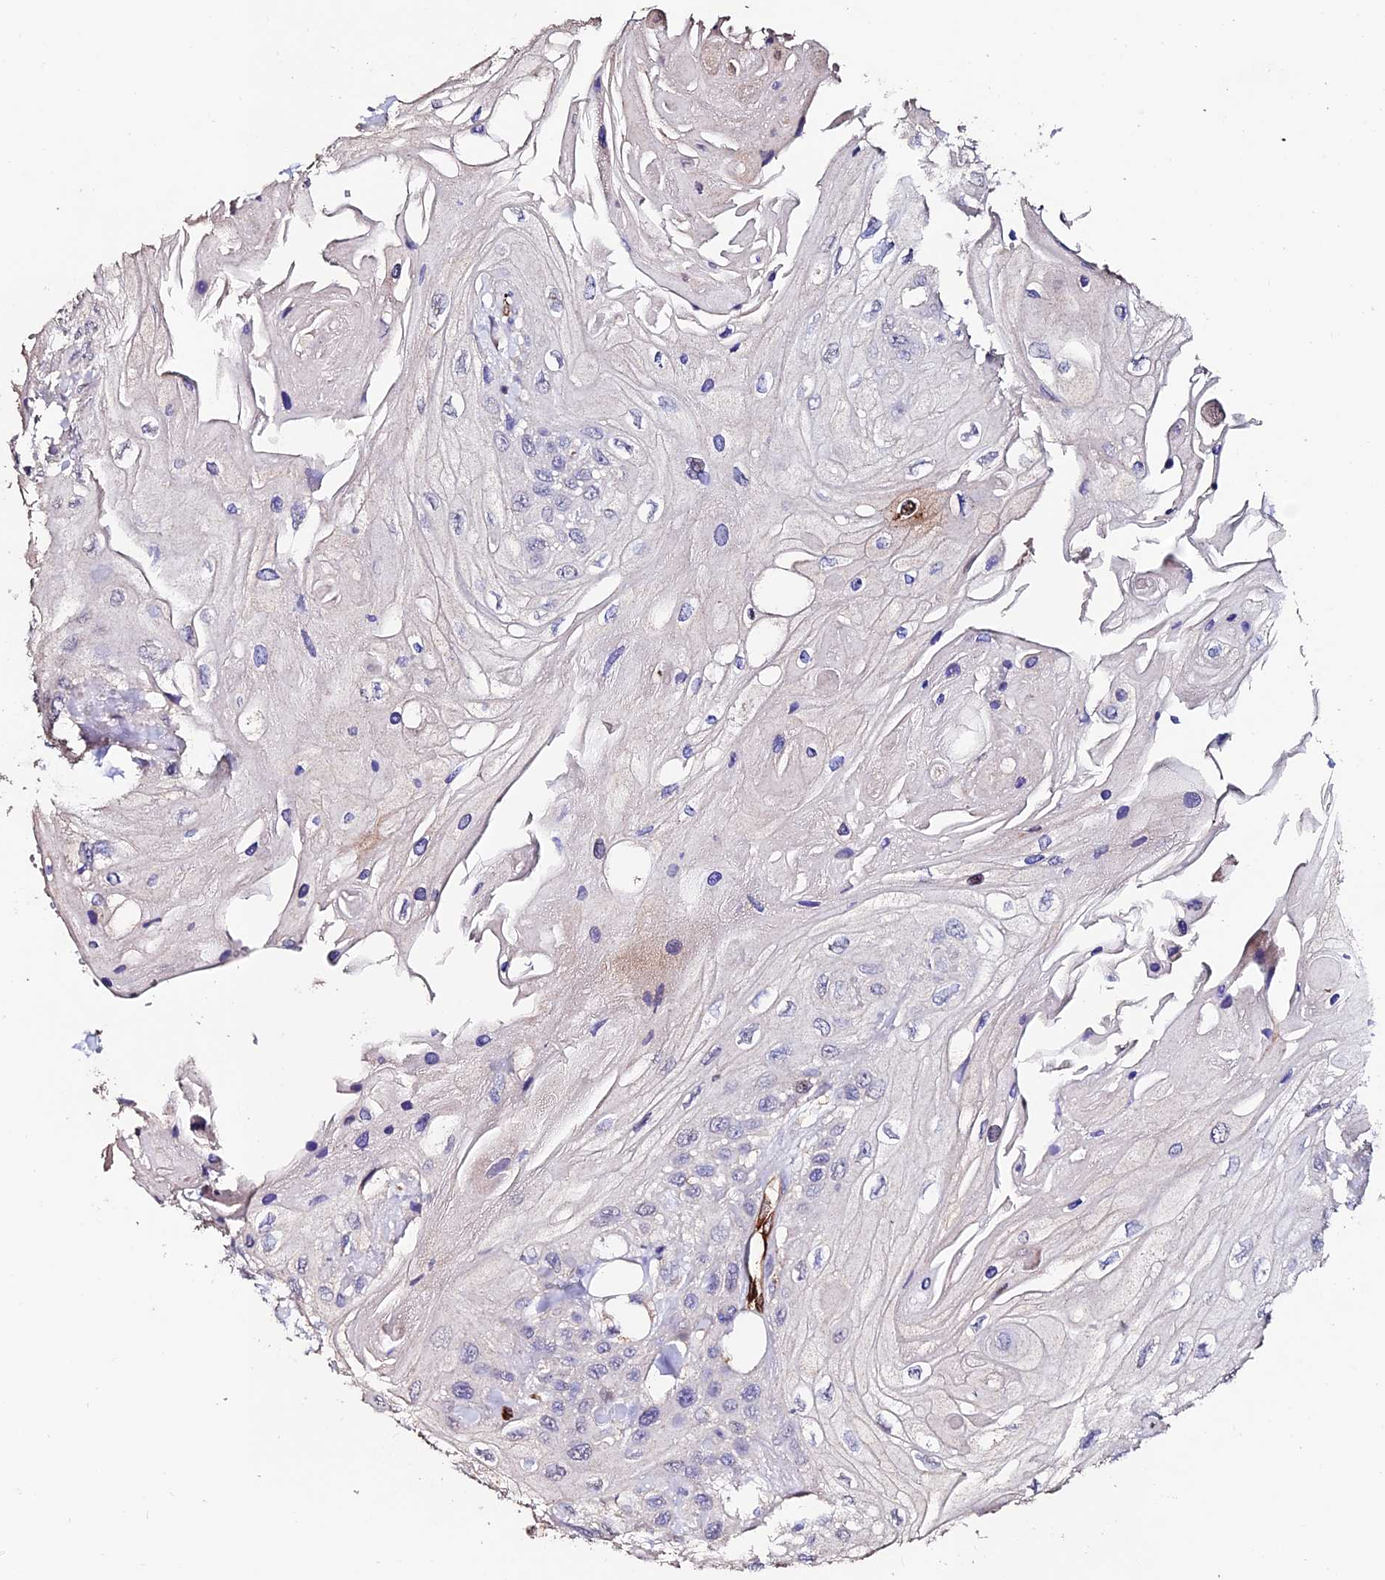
{"staining": {"intensity": "negative", "quantity": "none", "location": "none"}, "tissue": "head and neck cancer", "cell_type": "Tumor cells", "image_type": "cancer", "snomed": [{"axis": "morphology", "description": "Squamous cell carcinoma, NOS"}, {"axis": "topography", "description": "Head-Neck"}], "caption": "The IHC photomicrograph has no significant positivity in tumor cells of head and neck cancer tissue.", "gene": "ESM1", "patient": {"sex": "female", "age": 43}}